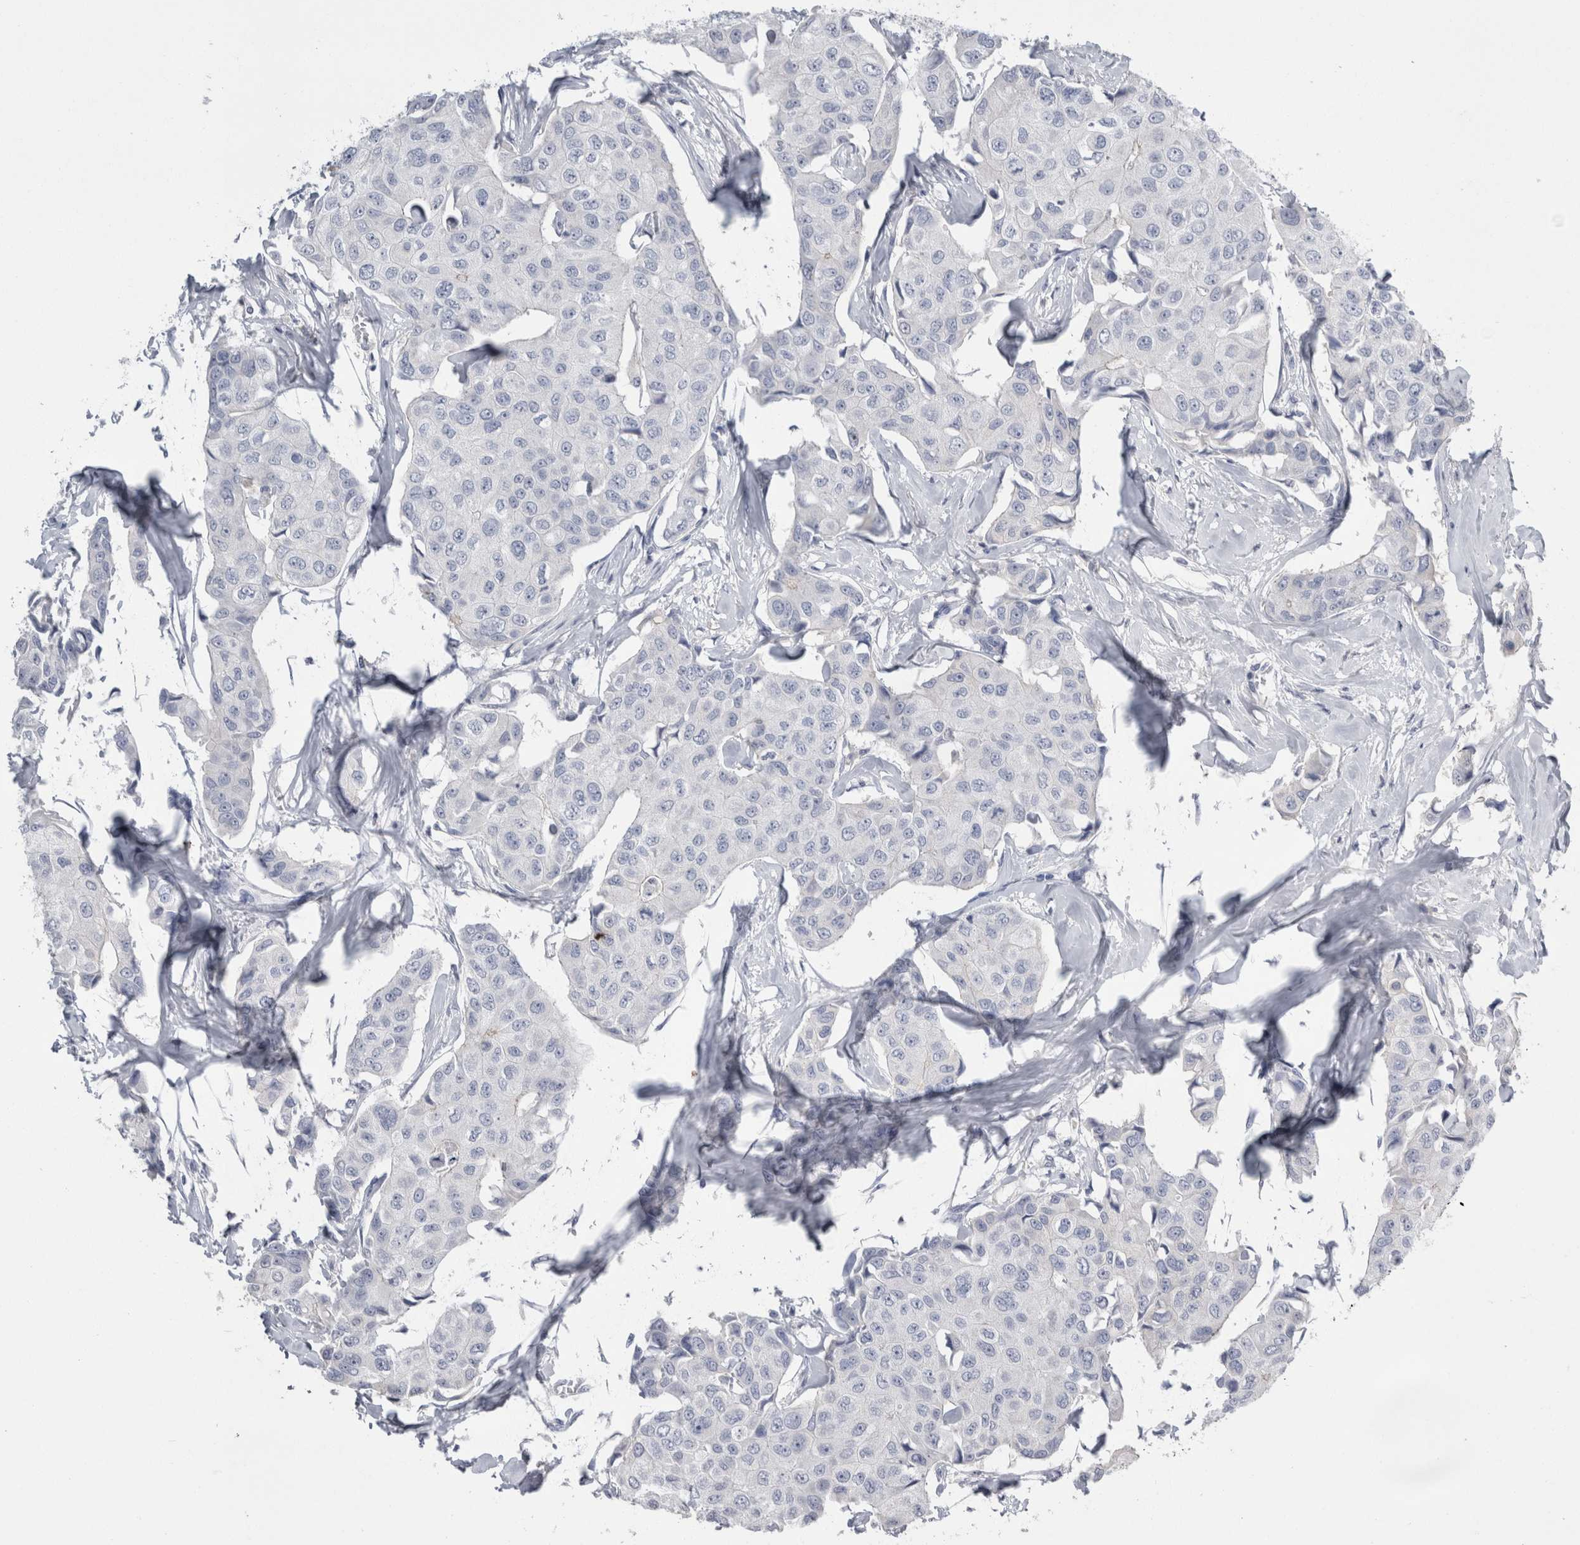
{"staining": {"intensity": "negative", "quantity": "none", "location": "none"}, "tissue": "breast cancer", "cell_type": "Tumor cells", "image_type": "cancer", "snomed": [{"axis": "morphology", "description": "Duct carcinoma"}, {"axis": "topography", "description": "Breast"}], "caption": "DAB (3,3'-diaminobenzidine) immunohistochemical staining of breast cancer (intraductal carcinoma) reveals no significant staining in tumor cells. (Brightfield microscopy of DAB (3,3'-diaminobenzidine) immunohistochemistry at high magnification).", "gene": "REG1A", "patient": {"sex": "female", "age": 80}}